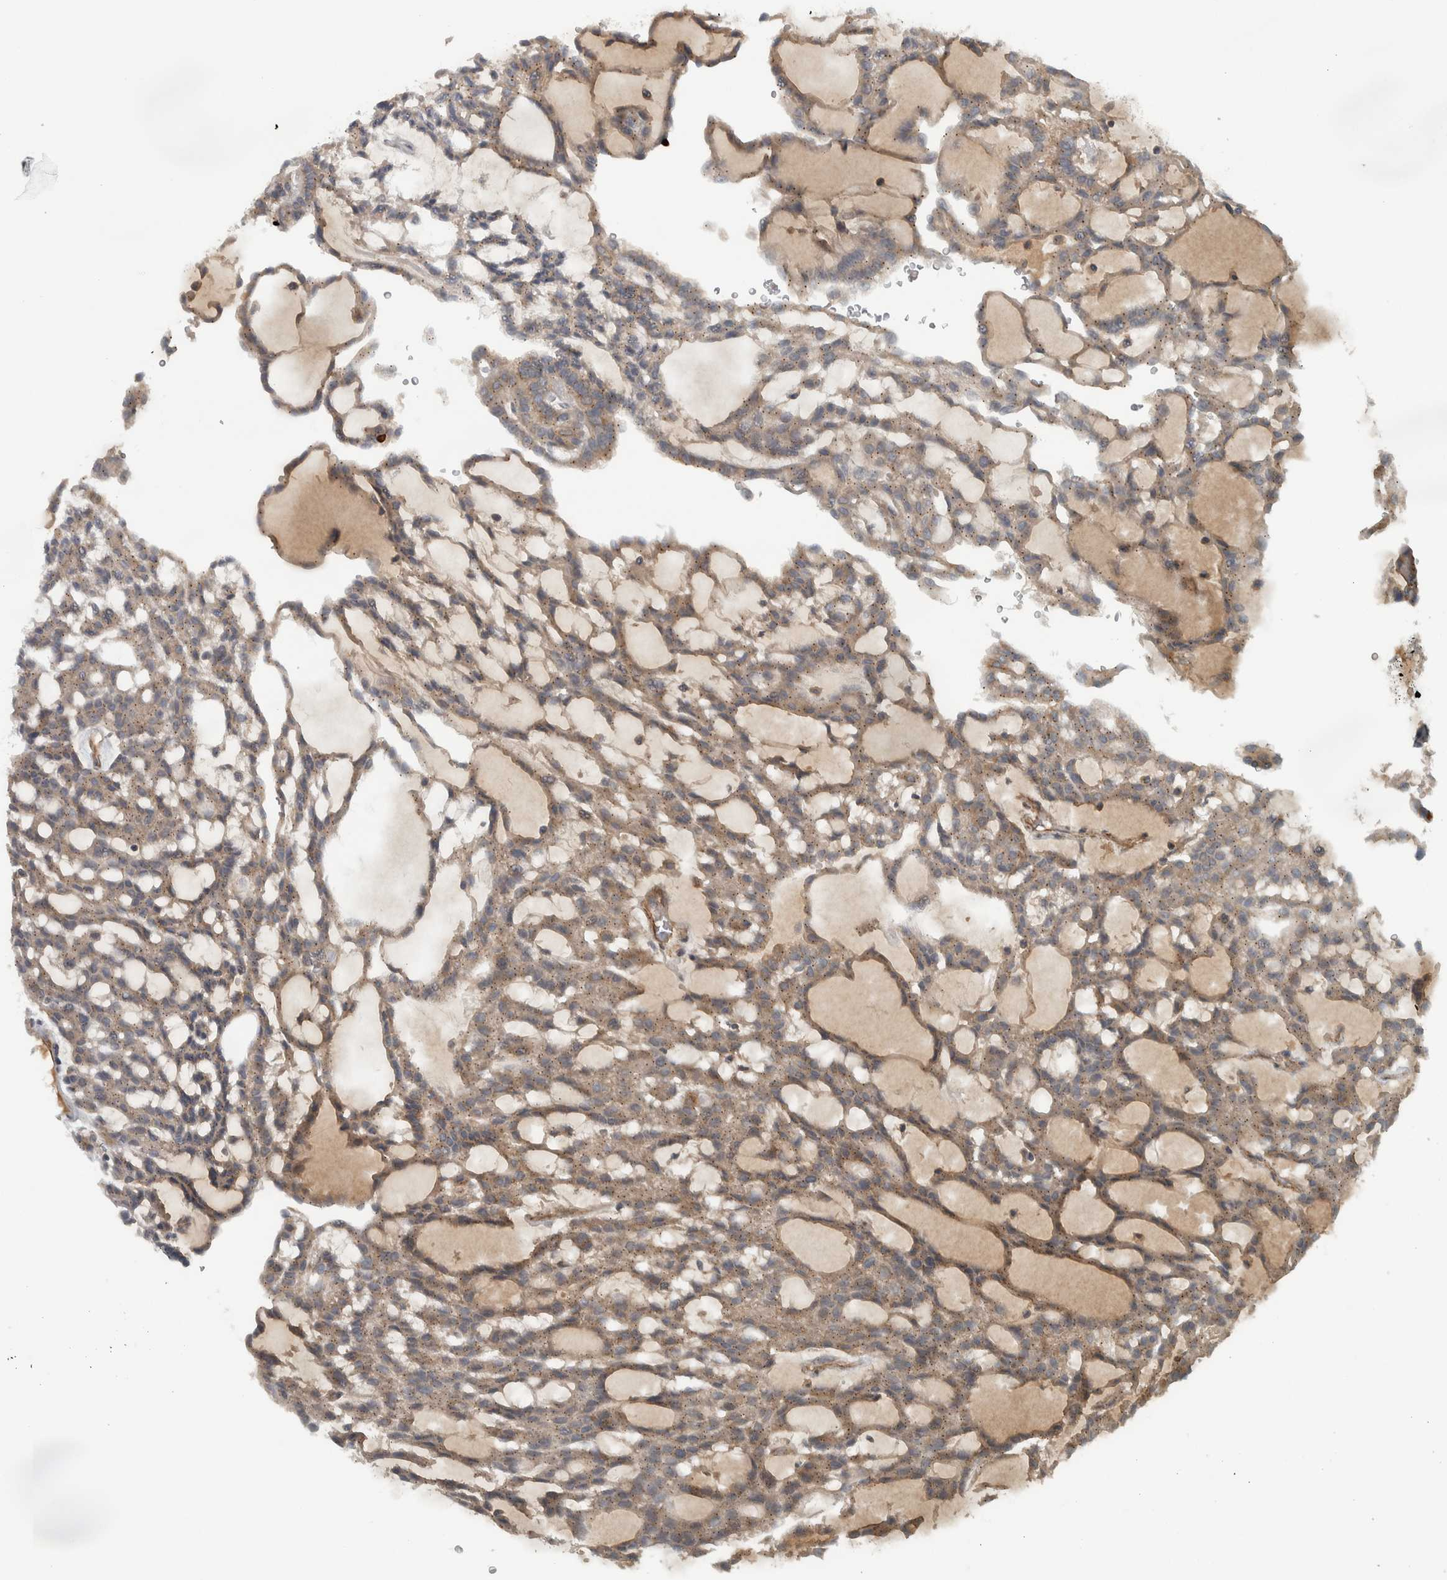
{"staining": {"intensity": "moderate", "quantity": ">75%", "location": "cytoplasmic/membranous"}, "tissue": "renal cancer", "cell_type": "Tumor cells", "image_type": "cancer", "snomed": [{"axis": "morphology", "description": "Adenocarcinoma, NOS"}, {"axis": "topography", "description": "Kidney"}], "caption": "DAB (3,3'-diaminobenzidine) immunohistochemical staining of human renal cancer shows moderate cytoplasmic/membranous protein staining in about >75% of tumor cells.", "gene": "LBHD1", "patient": {"sex": "male", "age": 63}}